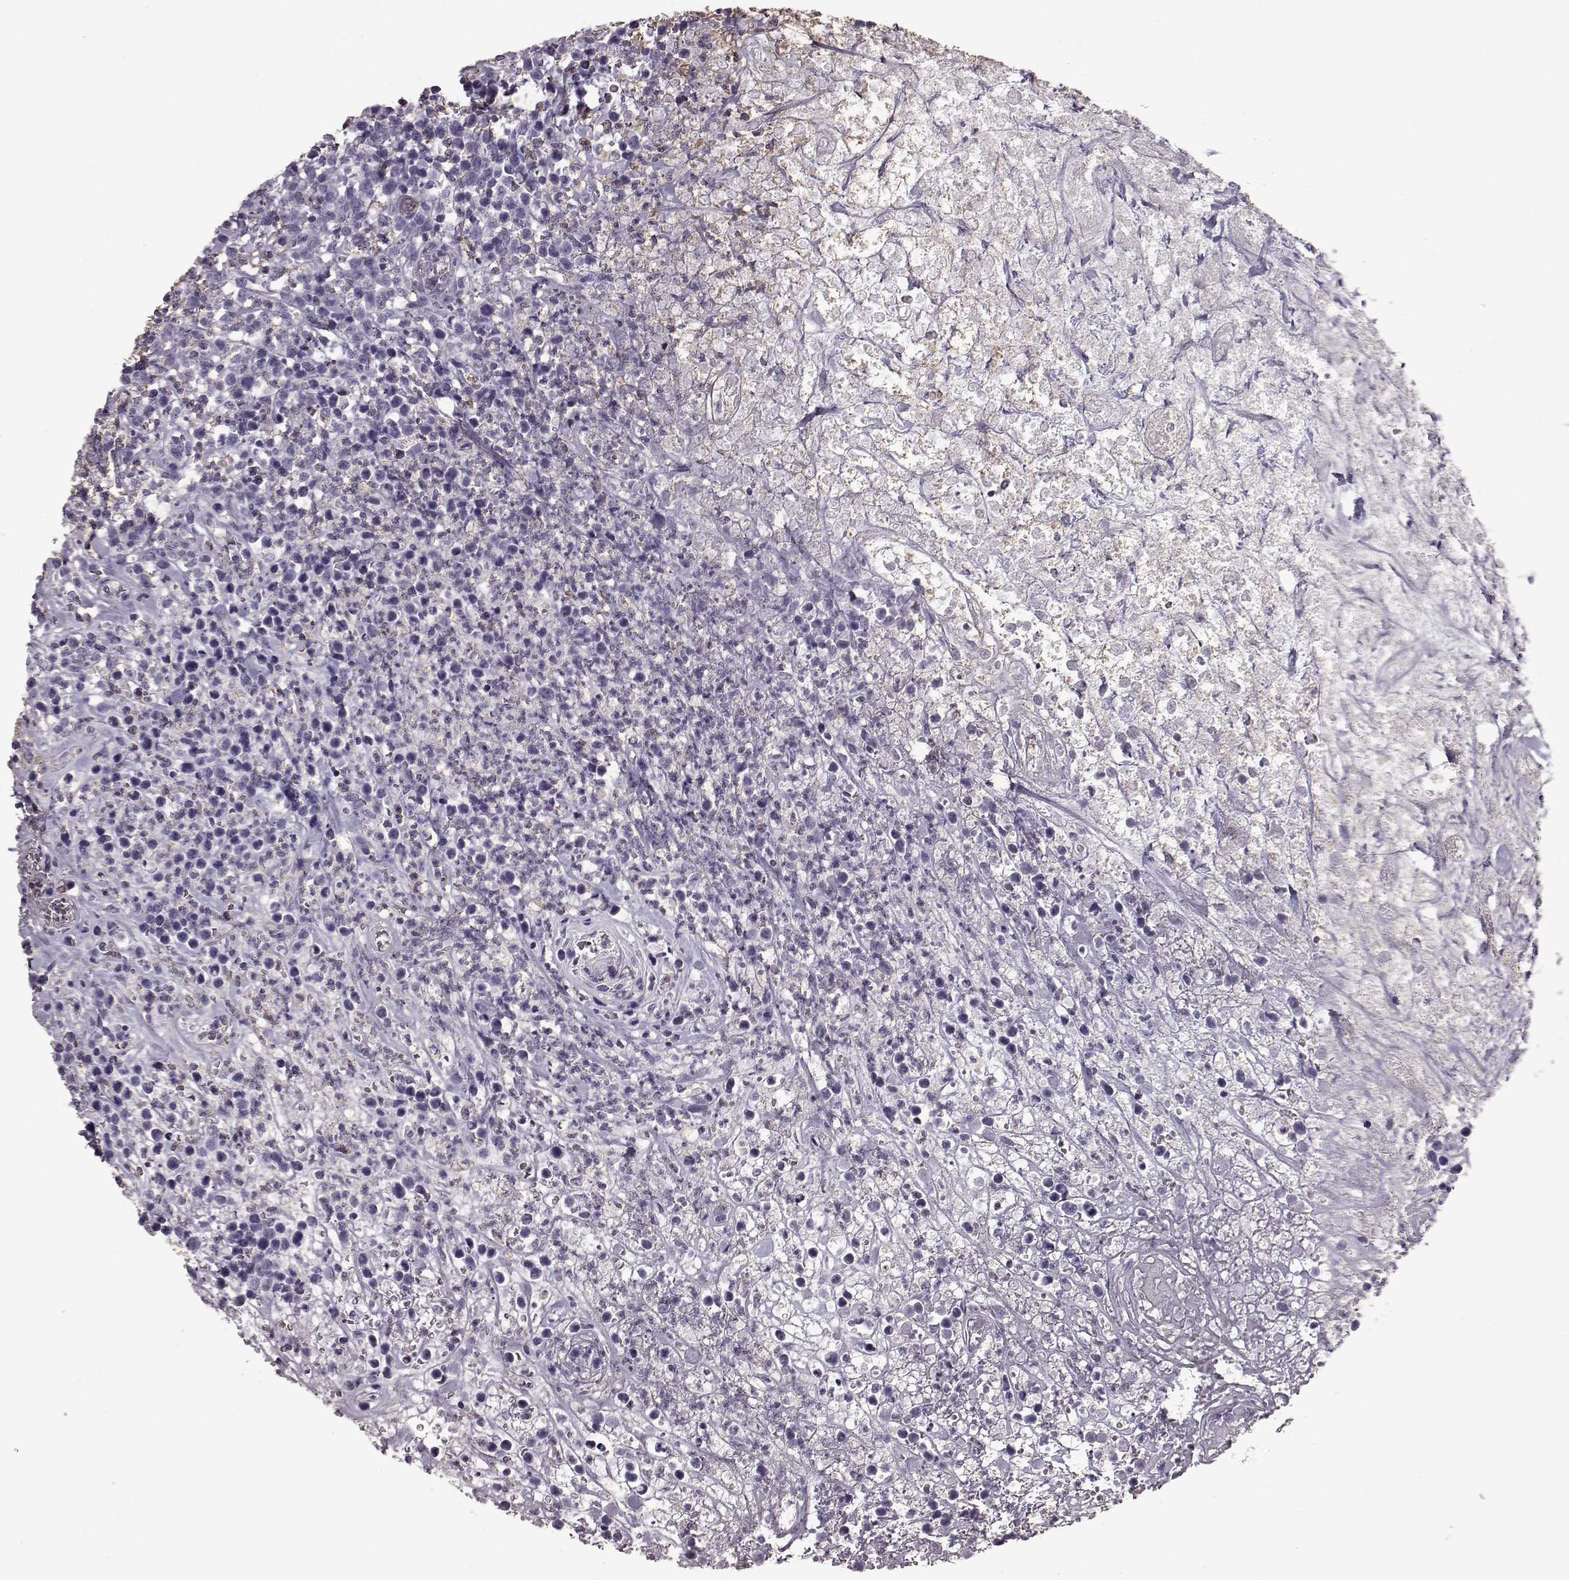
{"staining": {"intensity": "negative", "quantity": "none", "location": "none"}, "tissue": "lymphoma", "cell_type": "Tumor cells", "image_type": "cancer", "snomed": [{"axis": "morphology", "description": "Malignant lymphoma, non-Hodgkin's type, High grade"}, {"axis": "topography", "description": "Soft tissue"}], "caption": "Protein analysis of malignant lymphoma, non-Hodgkin's type (high-grade) shows no significant positivity in tumor cells.", "gene": "FUT4", "patient": {"sex": "female", "age": 56}}